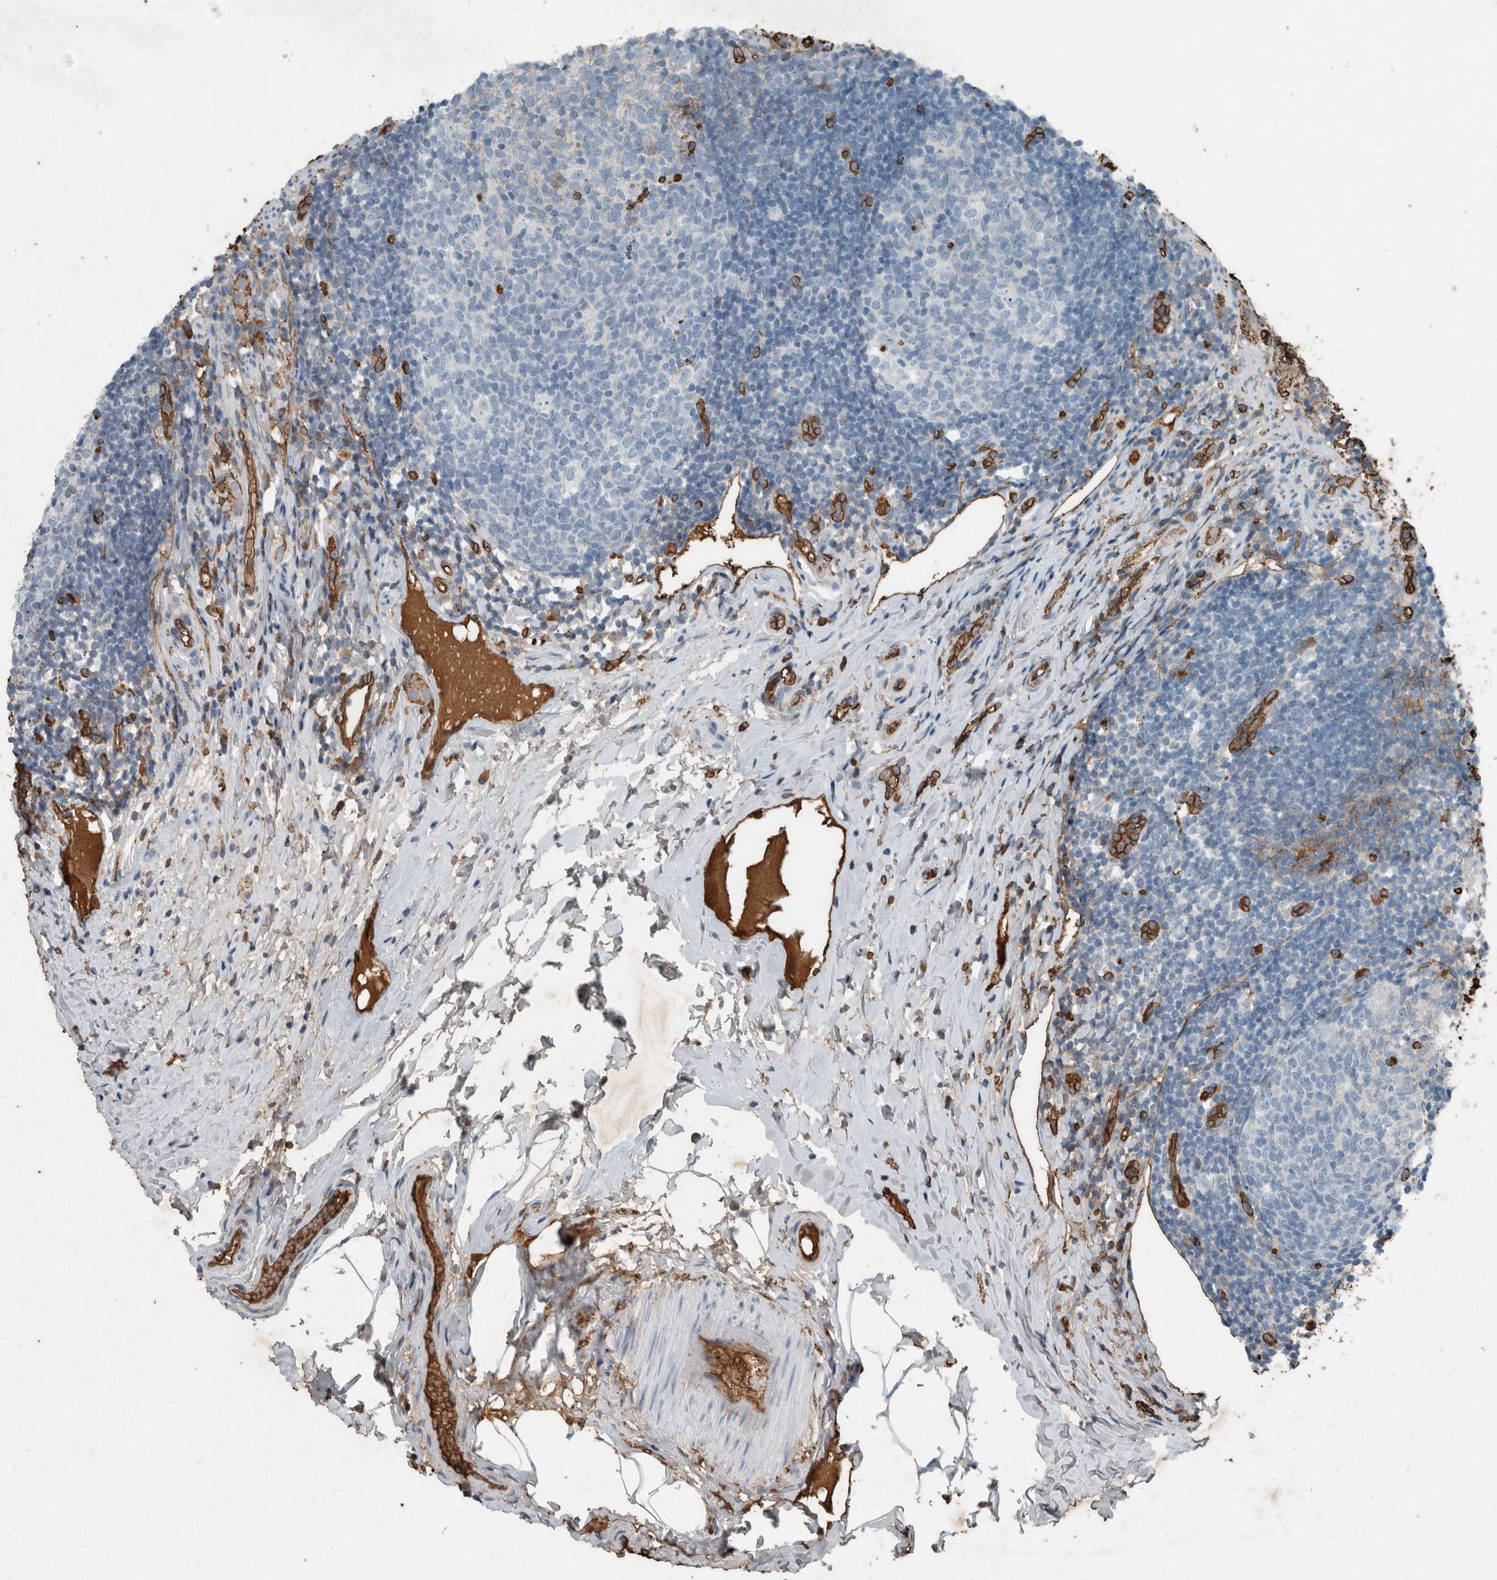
{"staining": {"intensity": "moderate", "quantity": ">75%", "location": "cytoplasmic/membranous"}, "tissue": "appendix", "cell_type": "Glandular cells", "image_type": "normal", "snomed": [{"axis": "morphology", "description": "Normal tissue, NOS"}, {"axis": "topography", "description": "Appendix"}], "caption": "This is a histology image of immunohistochemistry (IHC) staining of normal appendix, which shows moderate positivity in the cytoplasmic/membranous of glandular cells.", "gene": "LBP", "patient": {"sex": "female", "age": 20}}